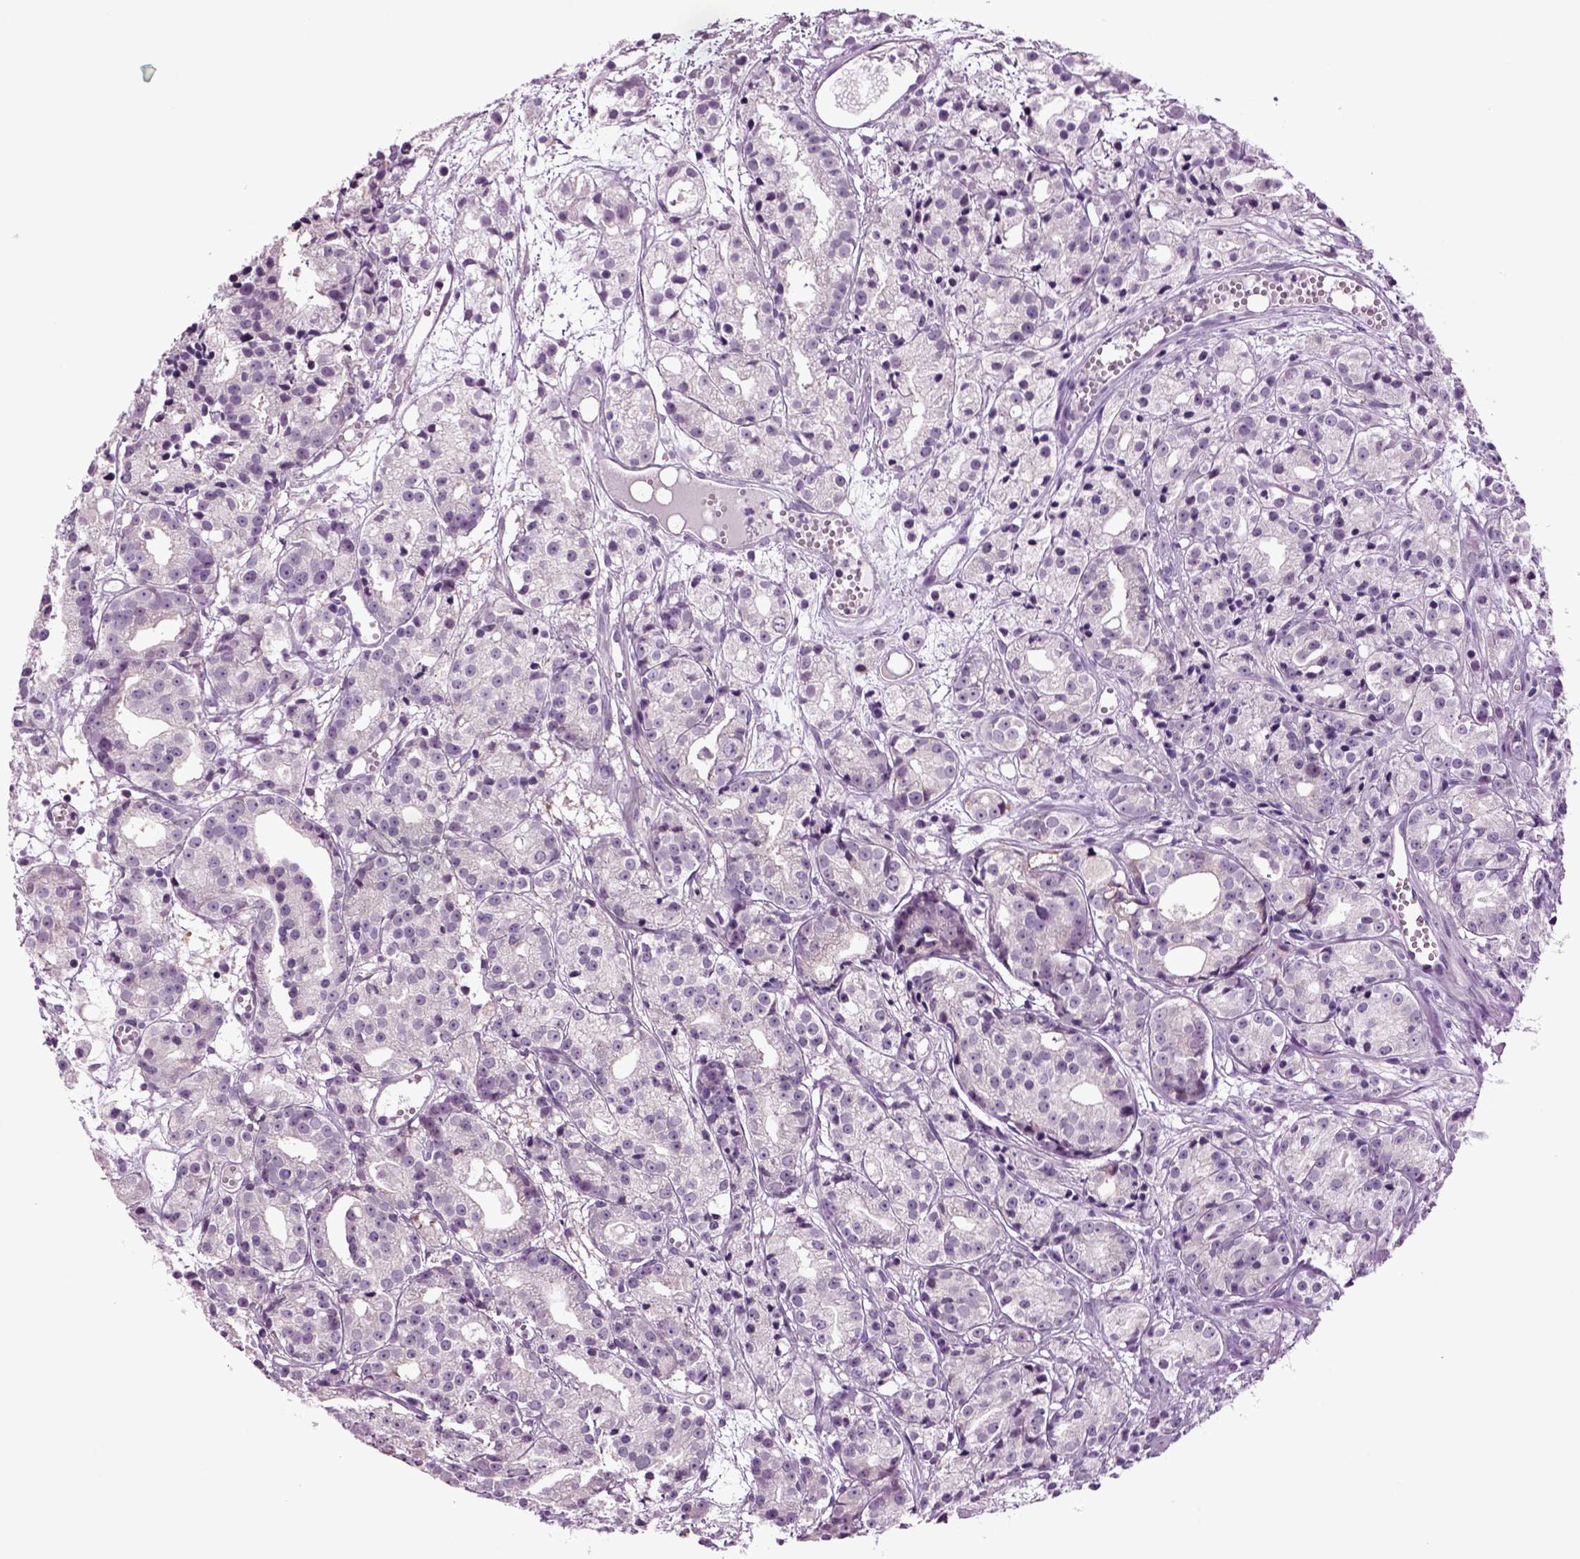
{"staining": {"intensity": "negative", "quantity": "none", "location": "none"}, "tissue": "prostate cancer", "cell_type": "Tumor cells", "image_type": "cancer", "snomed": [{"axis": "morphology", "description": "Adenocarcinoma, Medium grade"}, {"axis": "topography", "description": "Prostate"}], "caption": "Immunohistochemical staining of prostate cancer exhibits no significant staining in tumor cells. (Brightfield microscopy of DAB immunohistochemistry (IHC) at high magnification).", "gene": "PLCH2", "patient": {"sex": "male", "age": 74}}